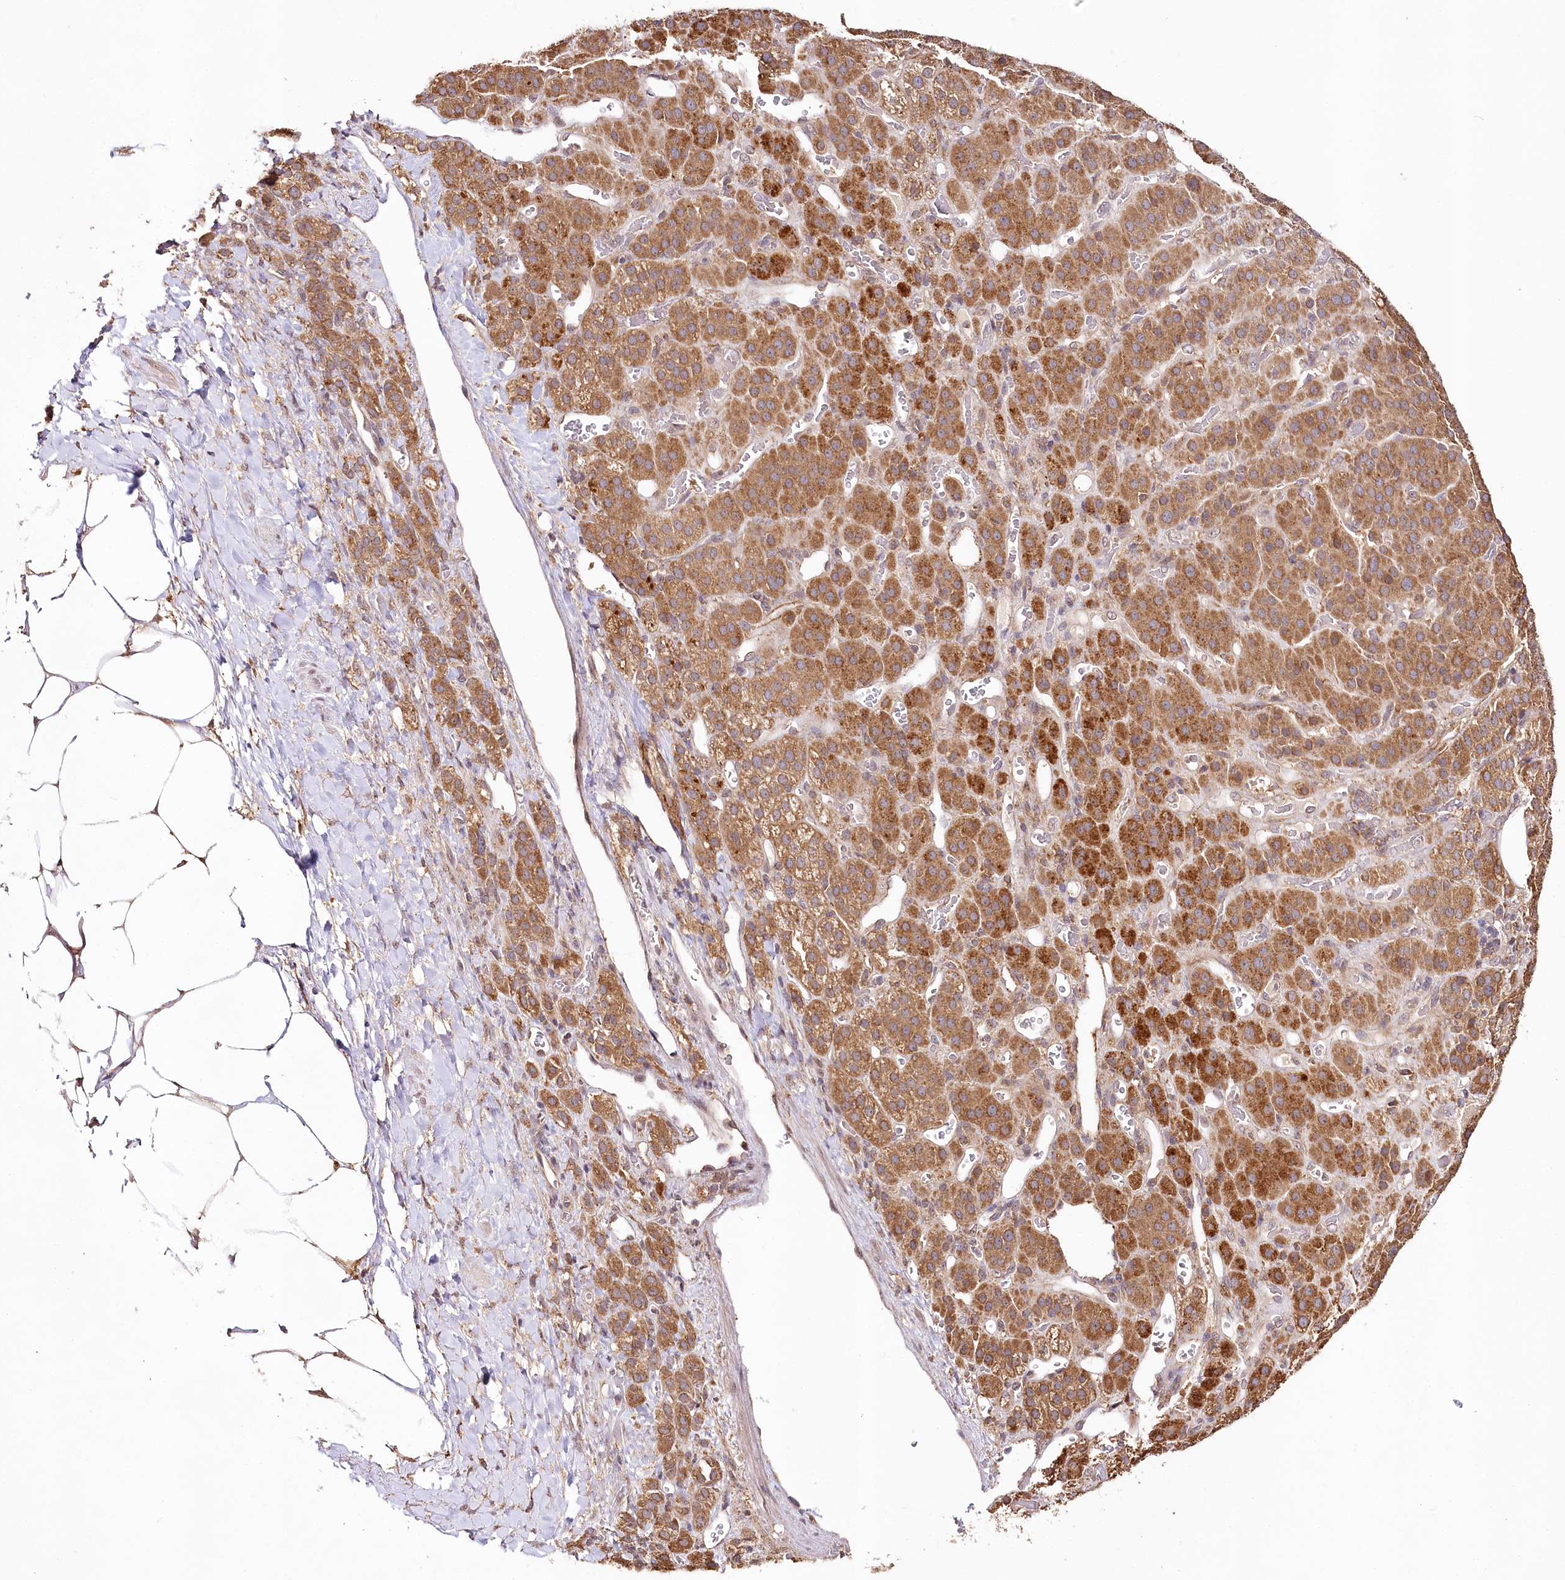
{"staining": {"intensity": "strong", "quantity": ">75%", "location": "cytoplasmic/membranous"}, "tissue": "adrenal gland", "cell_type": "Glandular cells", "image_type": "normal", "snomed": [{"axis": "morphology", "description": "Normal tissue, NOS"}, {"axis": "topography", "description": "Adrenal gland"}], "caption": "Immunohistochemical staining of unremarkable adrenal gland reveals >75% levels of strong cytoplasmic/membranous protein positivity in about >75% of glandular cells.", "gene": "DMXL1", "patient": {"sex": "male", "age": 57}}